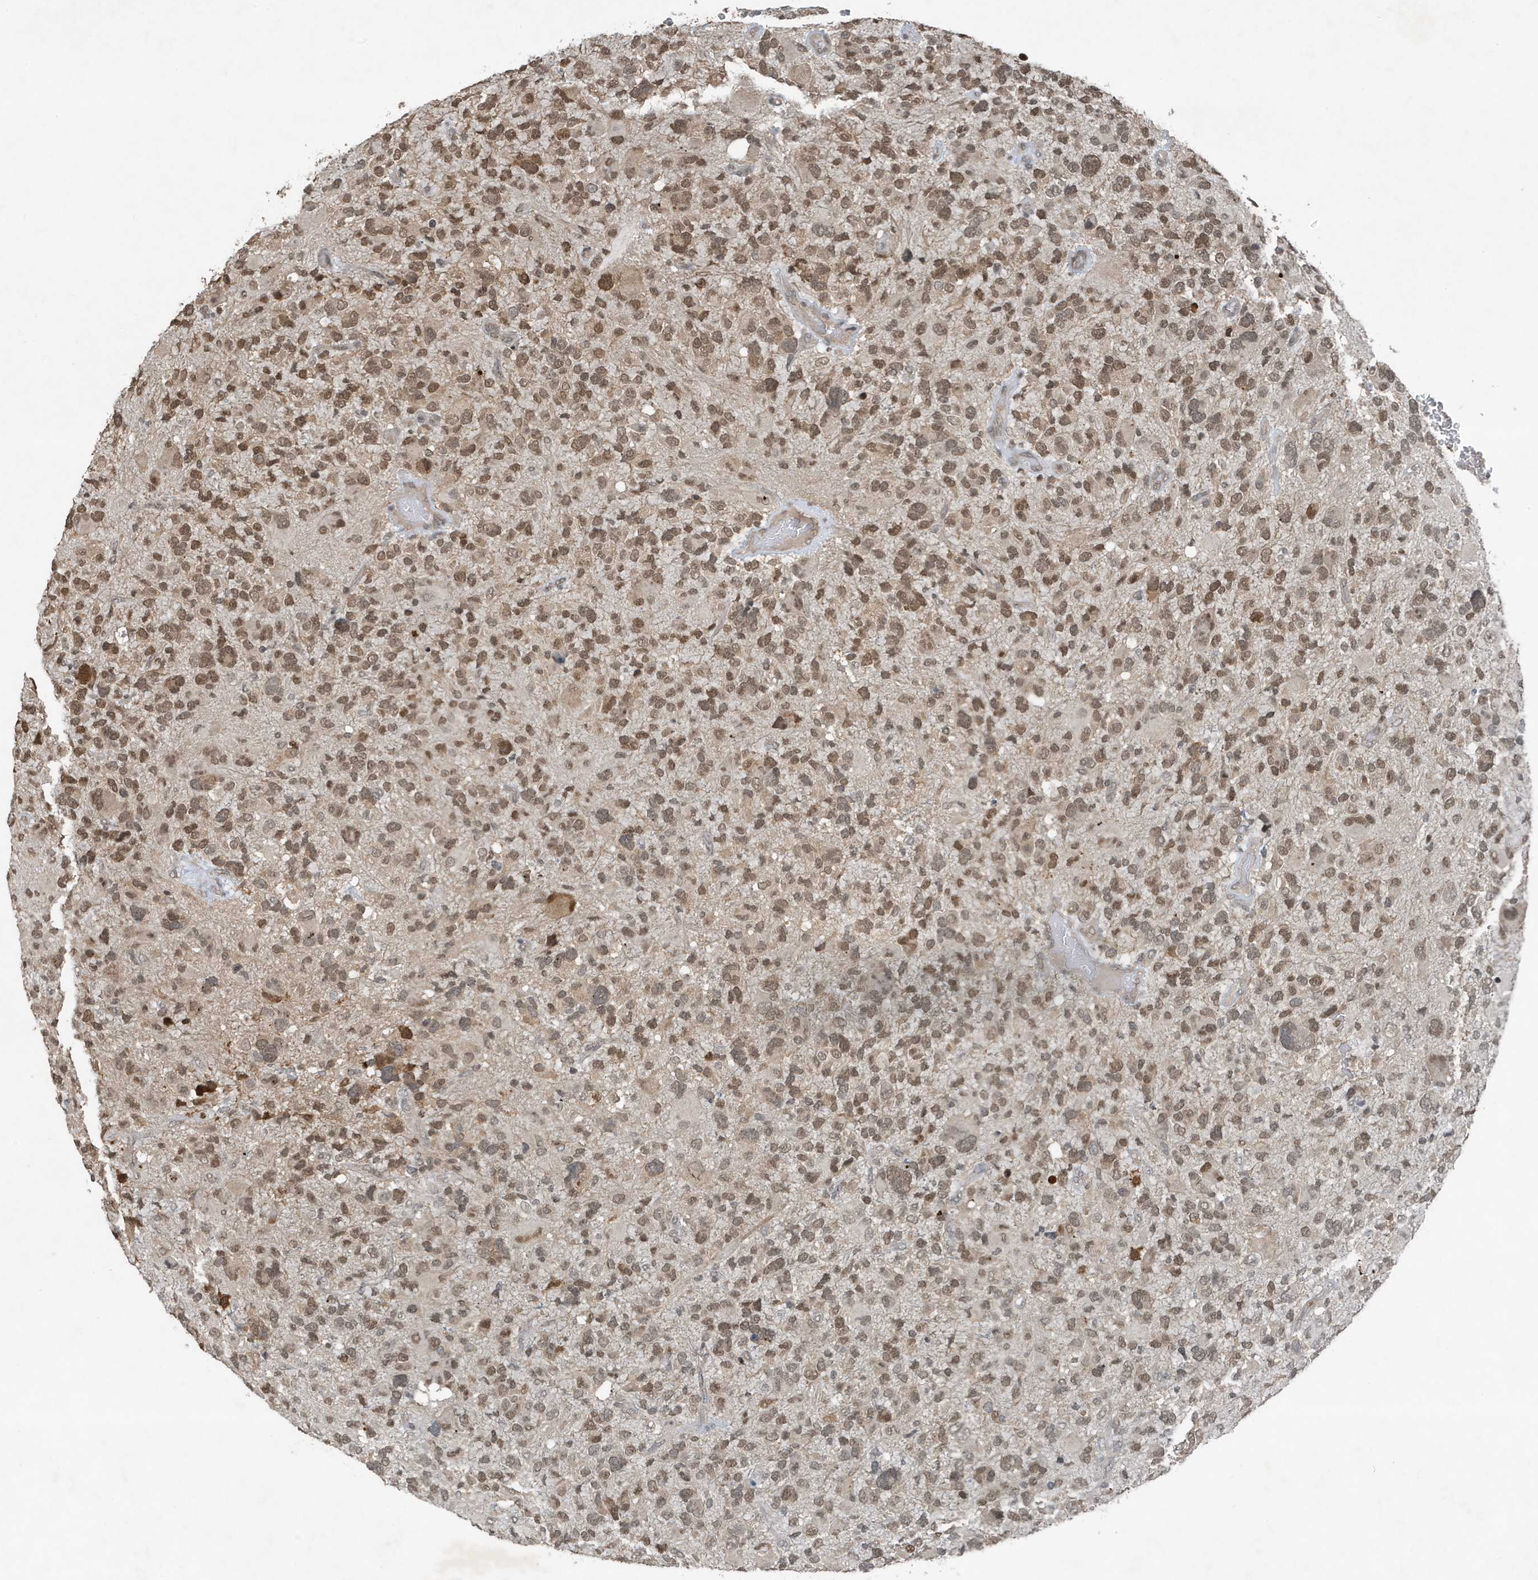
{"staining": {"intensity": "moderate", "quantity": ">75%", "location": "cytoplasmic/membranous,nuclear"}, "tissue": "glioma", "cell_type": "Tumor cells", "image_type": "cancer", "snomed": [{"axis": "morphology", "description": "Glioma, malignant, High grade"}, {"axis": "topography", "description": "Brain"}], "caption": "This micrograph shows IHC staining of glioma, with medium moderate cytoplasmic/membranous and nuclear expression in about >75% of tumor cells.", "gene": "HSPA1A", "patient": {"sex": "male", "age": 48}}